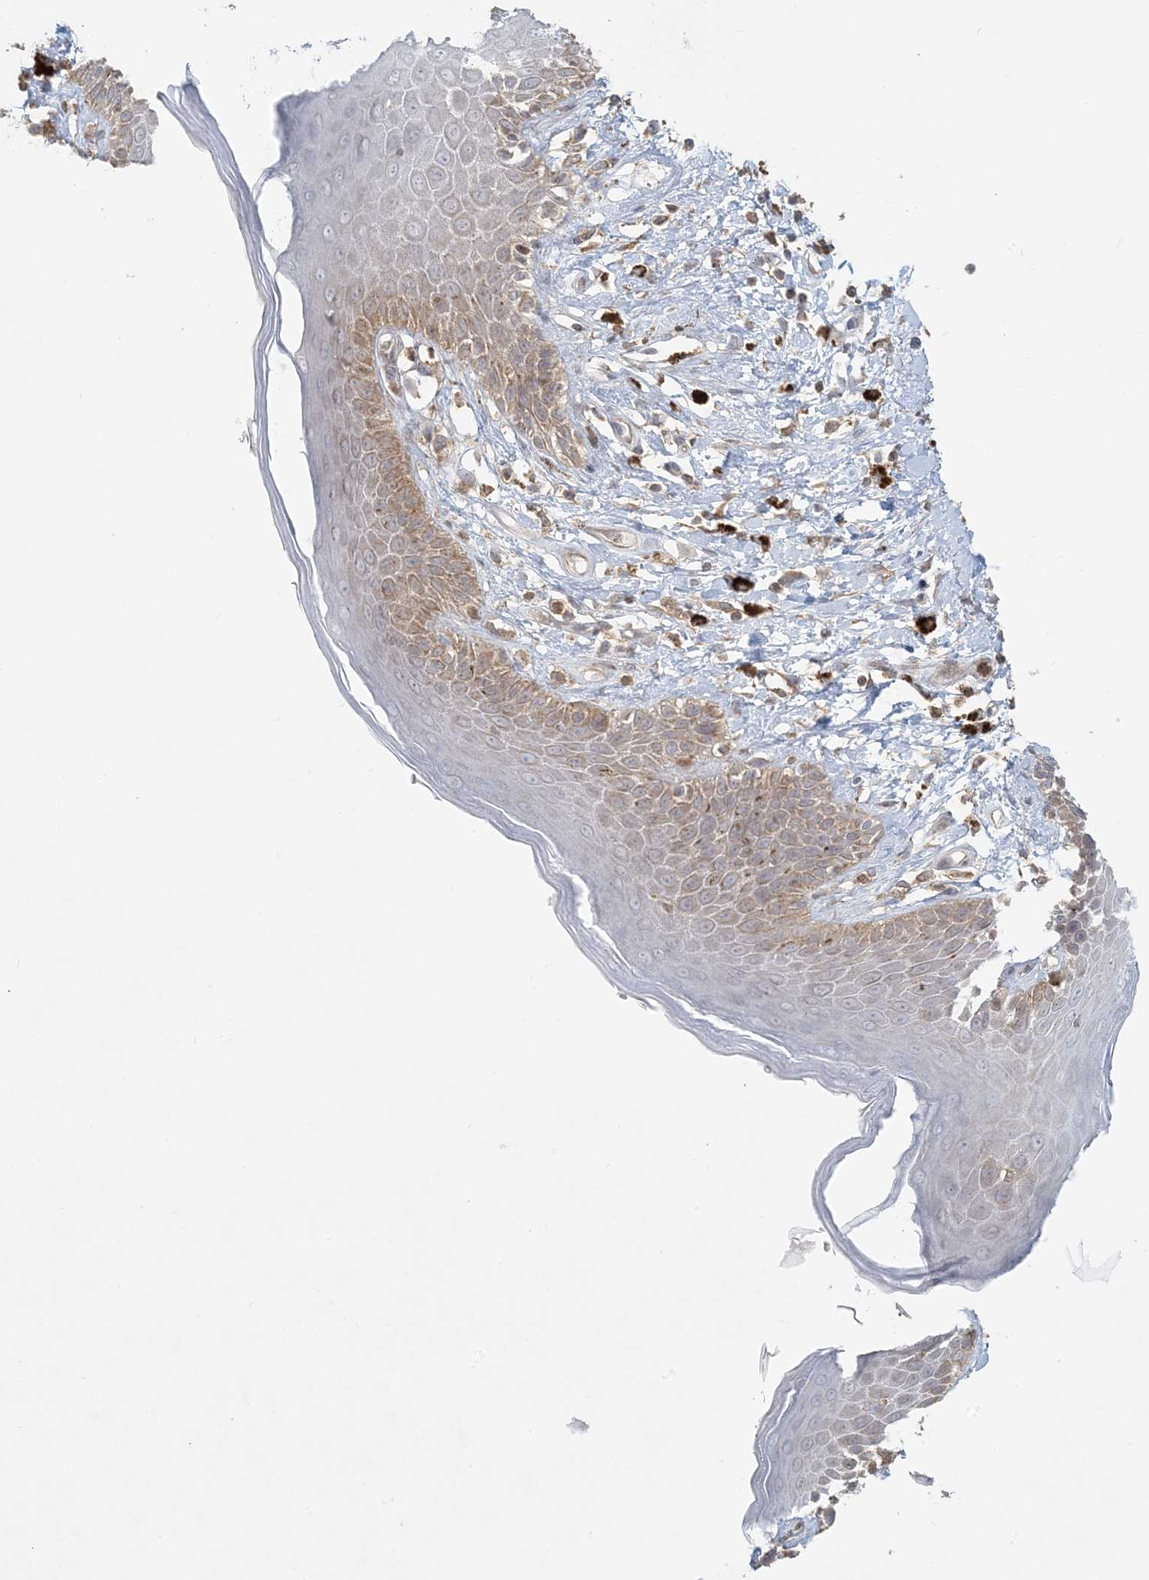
{"staining": {"intensity": "moderate", "quantity": "25%-75%", "location": "cytoplasmic/membranous"}, "tissue": "skin", "cell_type": "Epidermal cells", "image_type": "normal", "snomed": [{"axis": "morphology", "description": "Normal tissue, NOS"}, {"axis": "topography", "description": "Anal"}], "caption": "Skin stained with DAB (3,3'-diaminobenzidine) IHC exhibits medium levels of moderate cytoplasmic/membranous expression in approximately 25%-75% of epidermal cells. Ihc stains the protein of interest in brown and the nuclei are stained blue.", "gene": "HACL1", "patient": {"sex": "female", "age": 78}}